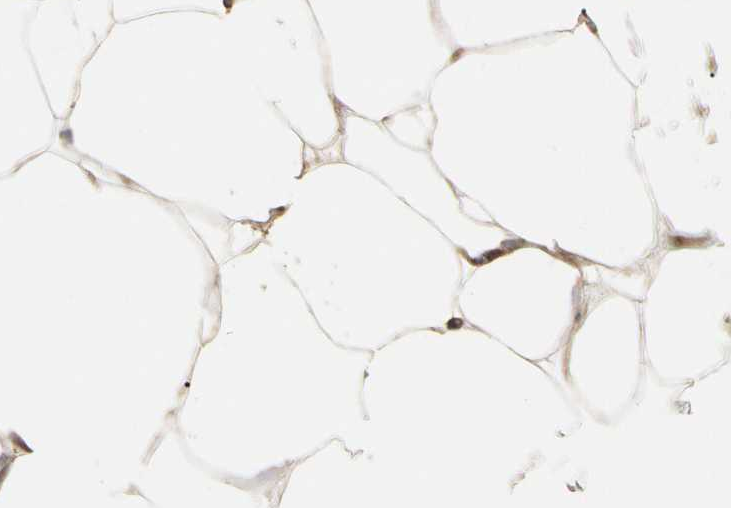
{"staining": {"intensity": "moderate", "quantity": "25%-75%", "location": "cytoplasmic/membranous"}, "tissue": "adipose tissue", "cell_type": "Adipocytes", "image_type": "normal", "snomed": [{"axis": "morphology", "description": "Normal tissue, NOS"}, {"axis": "topography", "description": "Breast"}, {"axis": "topography", "description": "Adipose tissue"}], "caption": "Adipocytes exhibit medium levels of moderate cytoplasmic/membranous staining in approximately 25%-75% of cells in benign adipose tissue. Using DAB (brown) and hematoxylin (blue) stains, captured at high magnification using brightfield microscopy.", "gene": "HMGCR", "patient": {"sex": "female", "age": 25}}